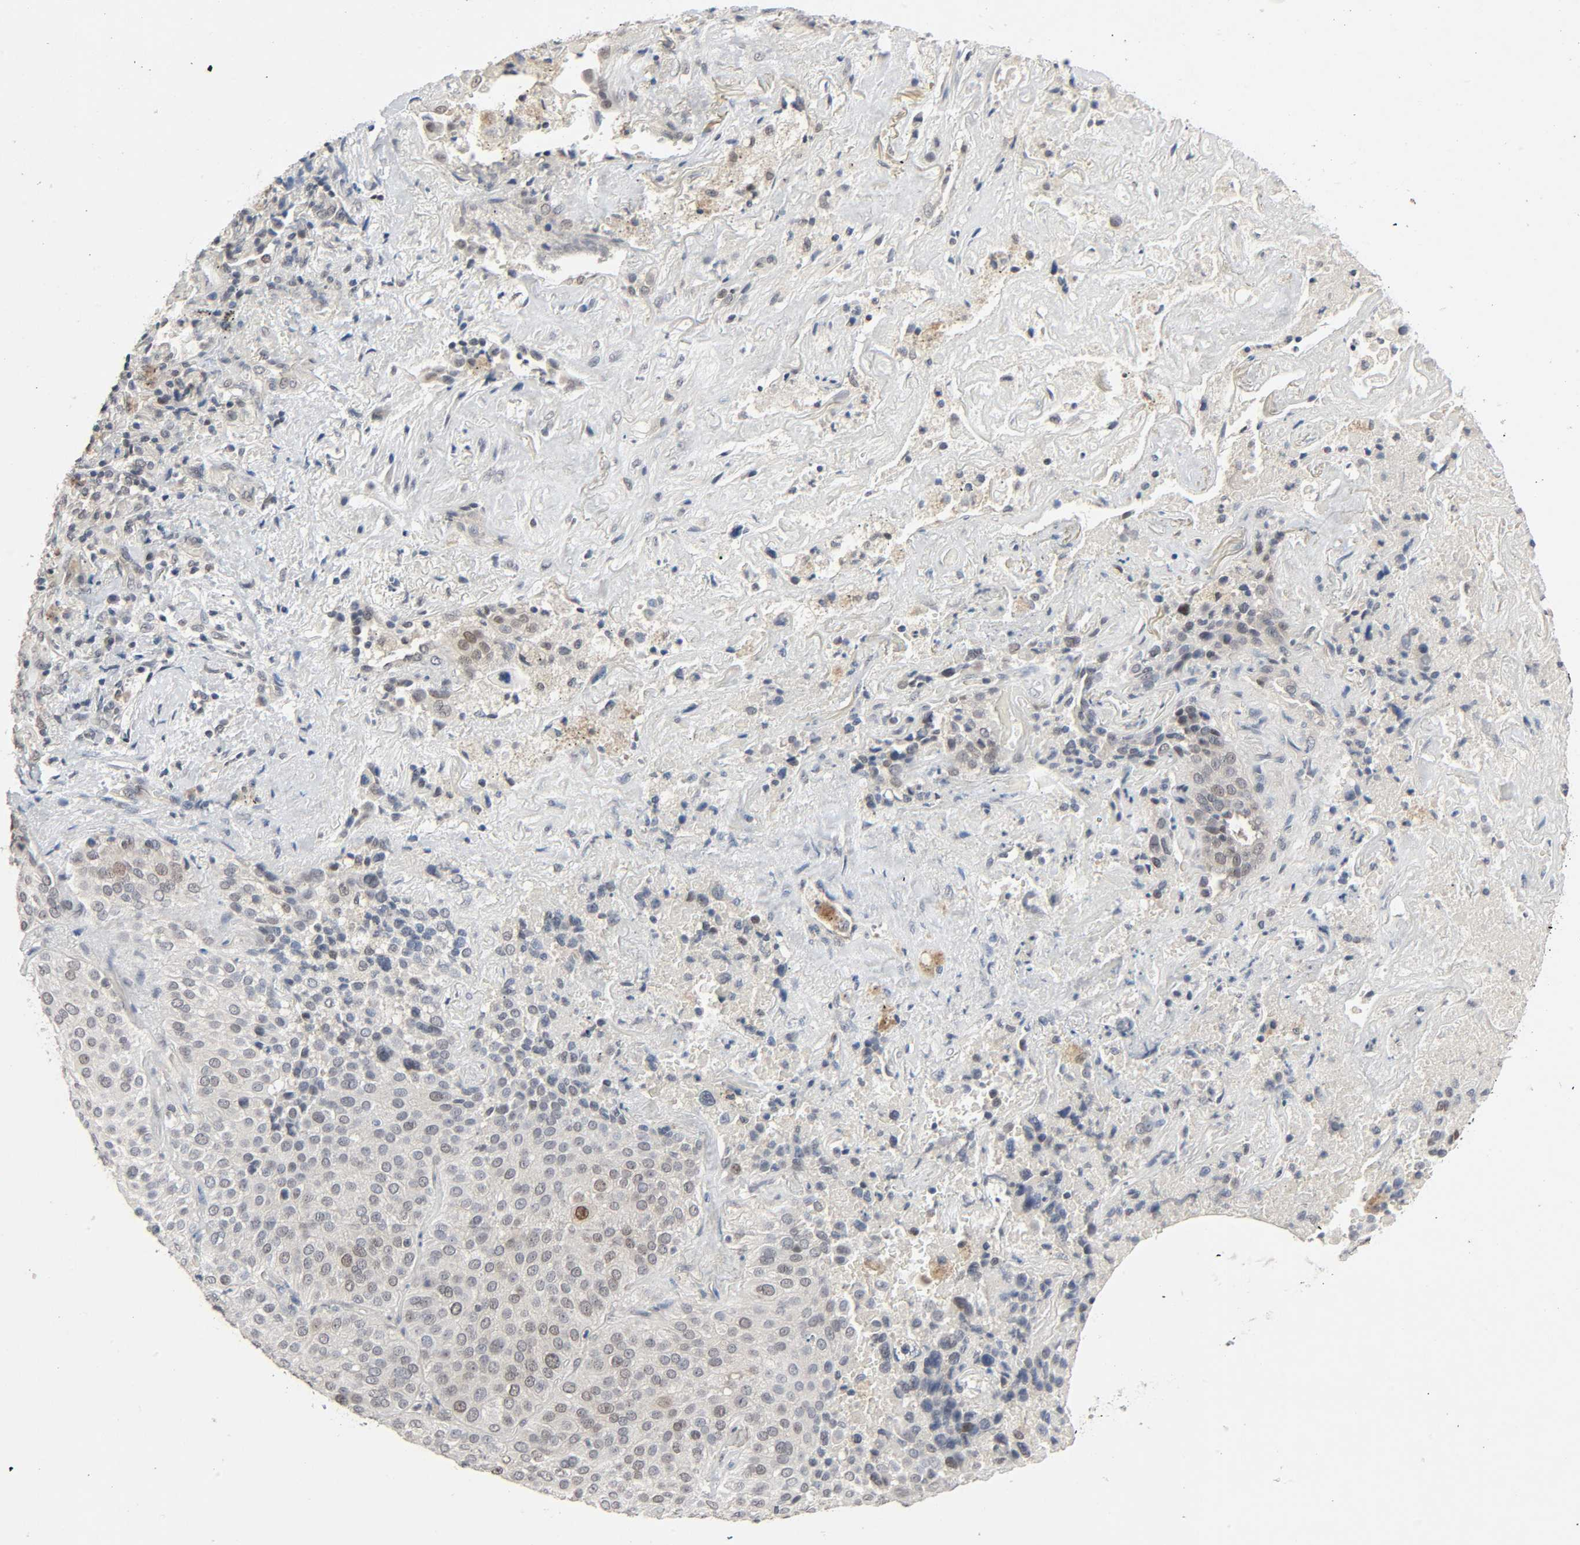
{"staining": {"intensity": "weak", "quantity": "<25%", "location": "nuclear"}, "tissue": "lung cancer", "cell_type": "Tumor cells", "image_type": "cancer", "snomed": [{"axis": "morphology", "description": "Squamous cell carcinoma, NOS"}, {"axis": "topography", "description": "Lung"}], "caption": "Lung squamous cell carcinoma was stained to show a protein in brown. There is no significant positivity in tumor cells.", "gene": "MAPKAPK5", "patient": {"sex": "male", "age": 54}}